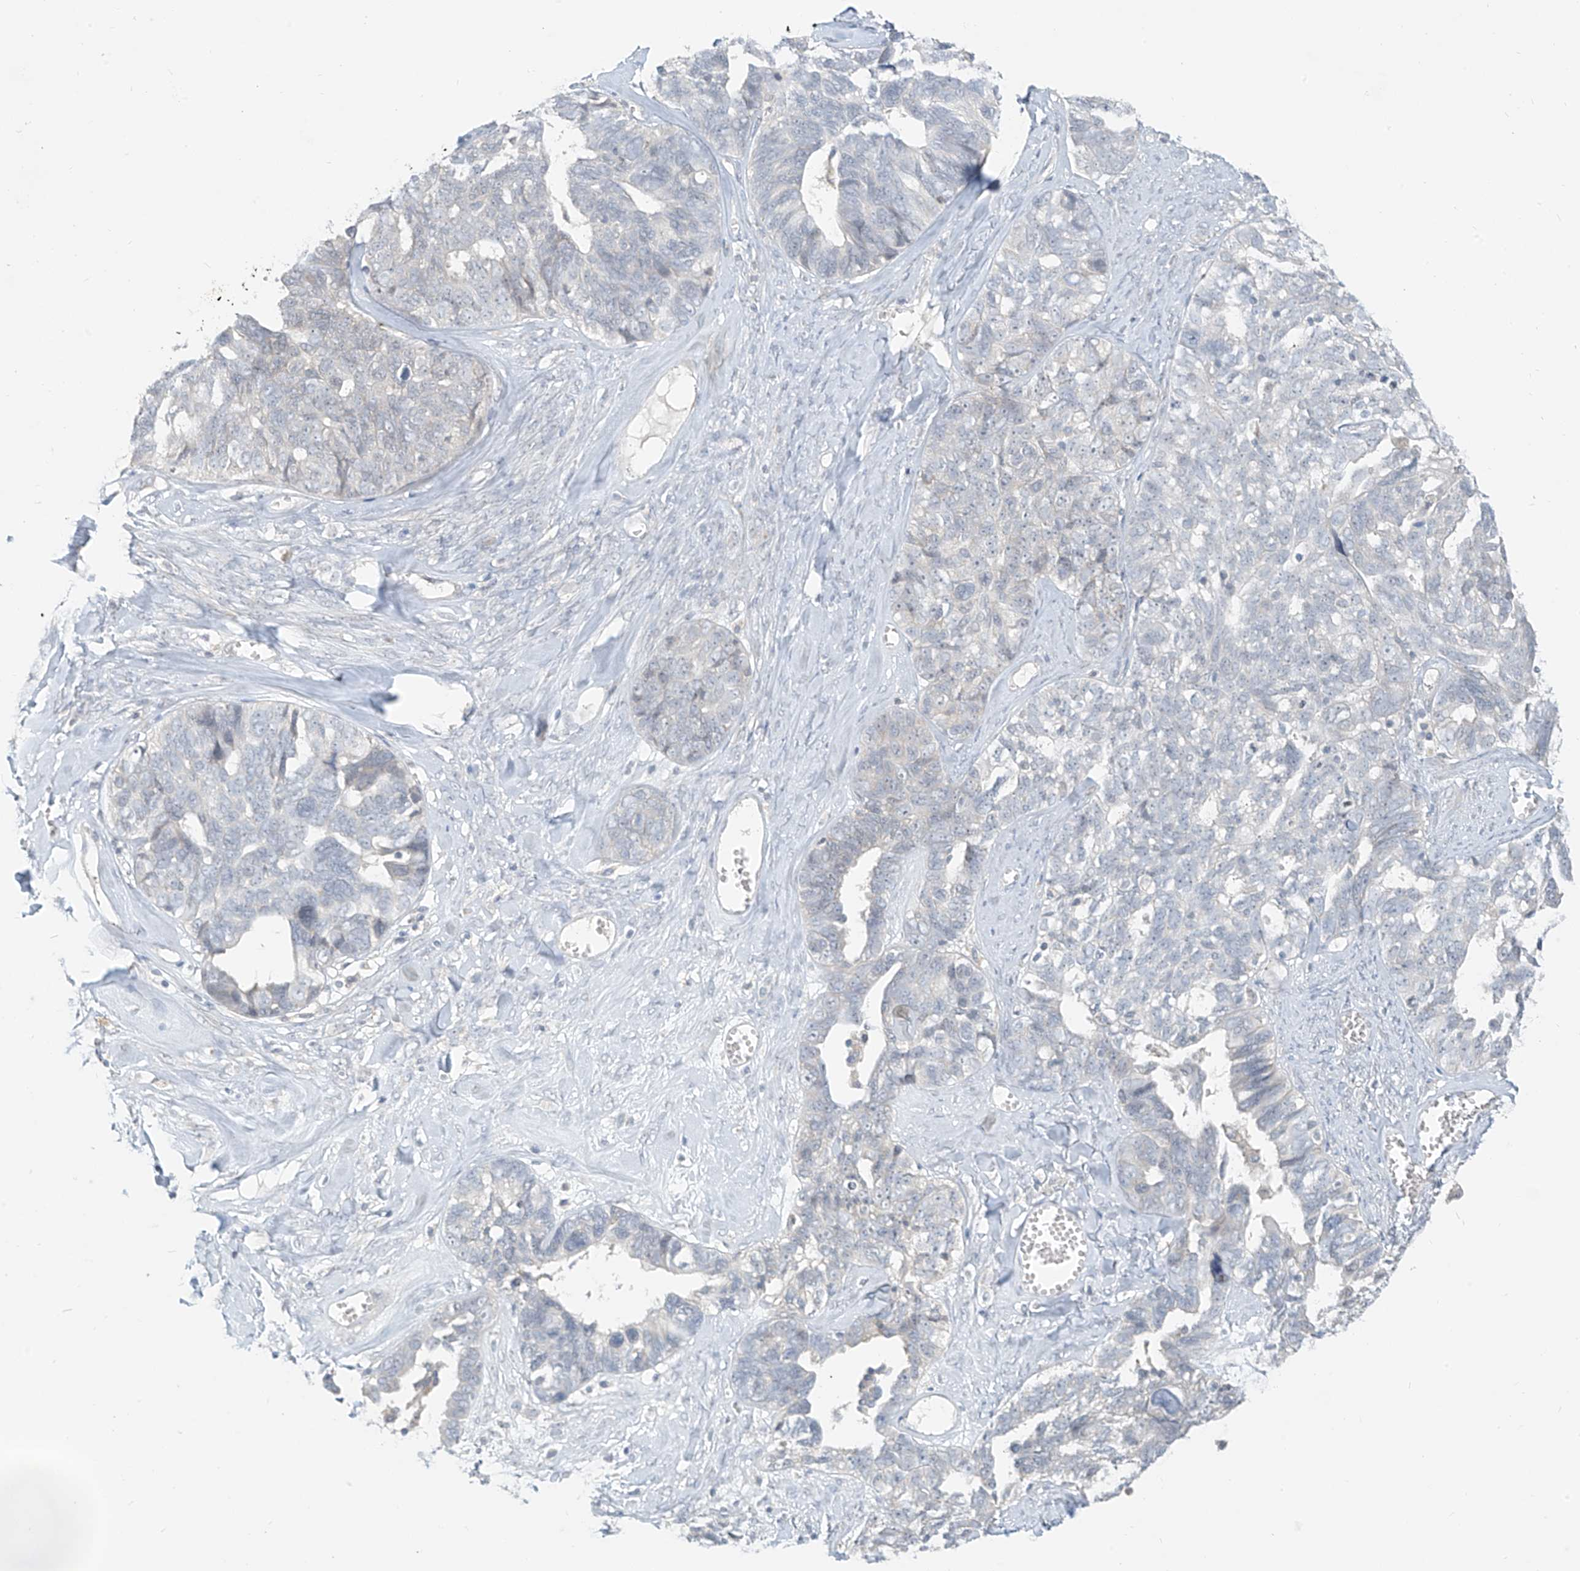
{"staining": {"intensity": "negative", "quantity": "none", "location": "none"}, "tissue": "ovarian cancer", "cell_type": "Tumor cells", "image_type": "cancer", "snomed": [{"axis": "morphology", "description": "Cystadenocarcinoma, serous, NOS"}, {"axis": "topography", "description": "Ovary"}], "caption": "IHC photomicrograph of neoplastic tissue: ovarian cancer (serous cystadenocarcinoma) stained with DAB exhibits no significant protein expression in tumor cells.", "gene": "C2orf42", "patient": {"sex": "female", "age": 79}}